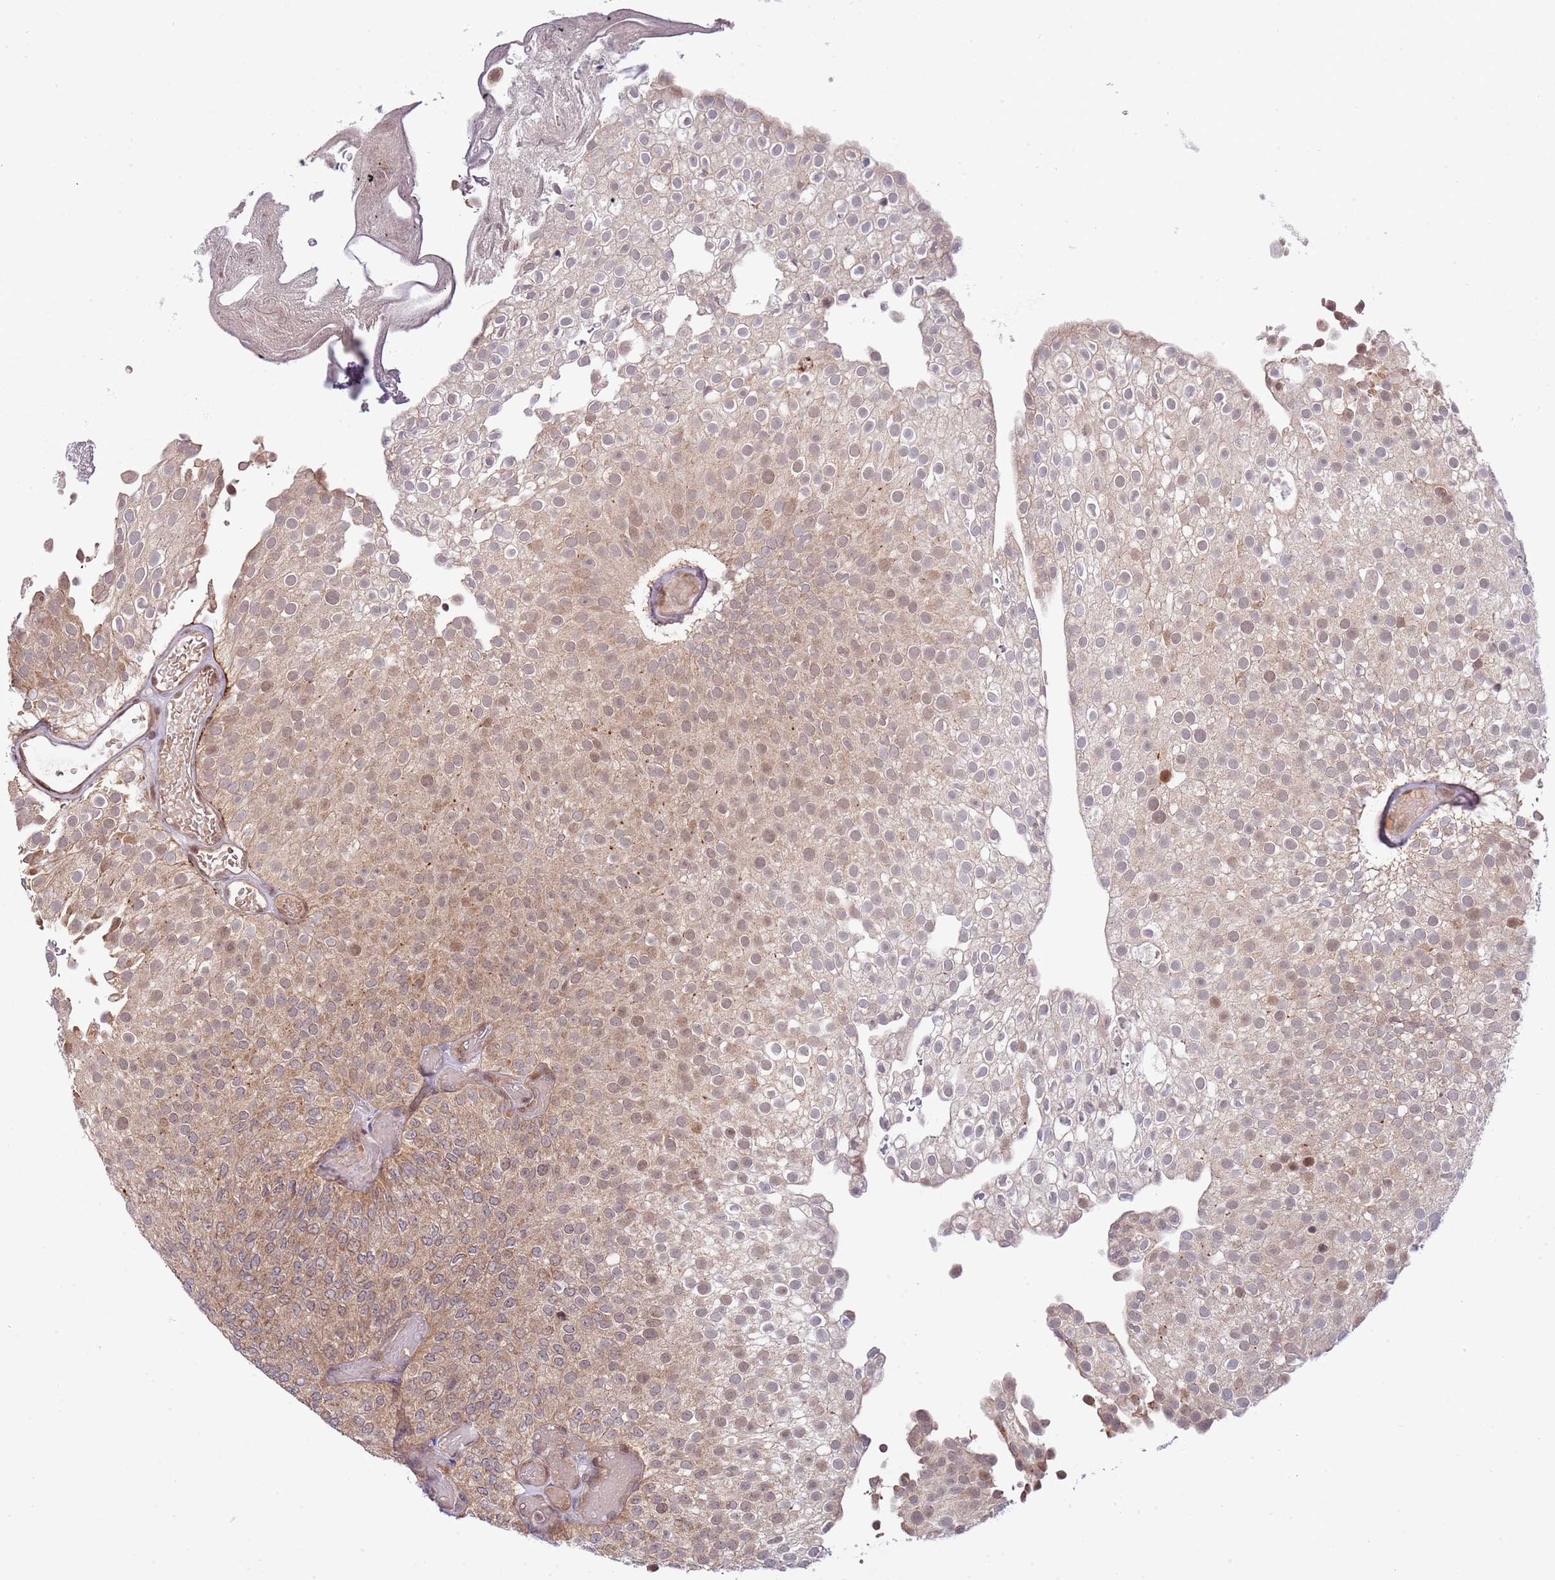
{"staining": {"intensity": "weak", "quantity": "25%-75%", "location": "cytoplasmic/membranous,nuclear"}, "tissue": "urothelial cancer", "cell_type": "Tumor cells", "image_type": "cancer", "snomed": [{"axis": "morphology", "description": "Urothelial carcinoma, Low grade"}, {"axis": "topography", "description": "Urinary bladder"}], "caption": "This is a micrograph of immunohistochemistry staining of low-grade urothelial carcinoma, which shows weak positivity in the cytoplasmic/membranous and nuclear of tumor cells.", "gene": "CHD1", "patient": {"sex": "male", "age": 78}}